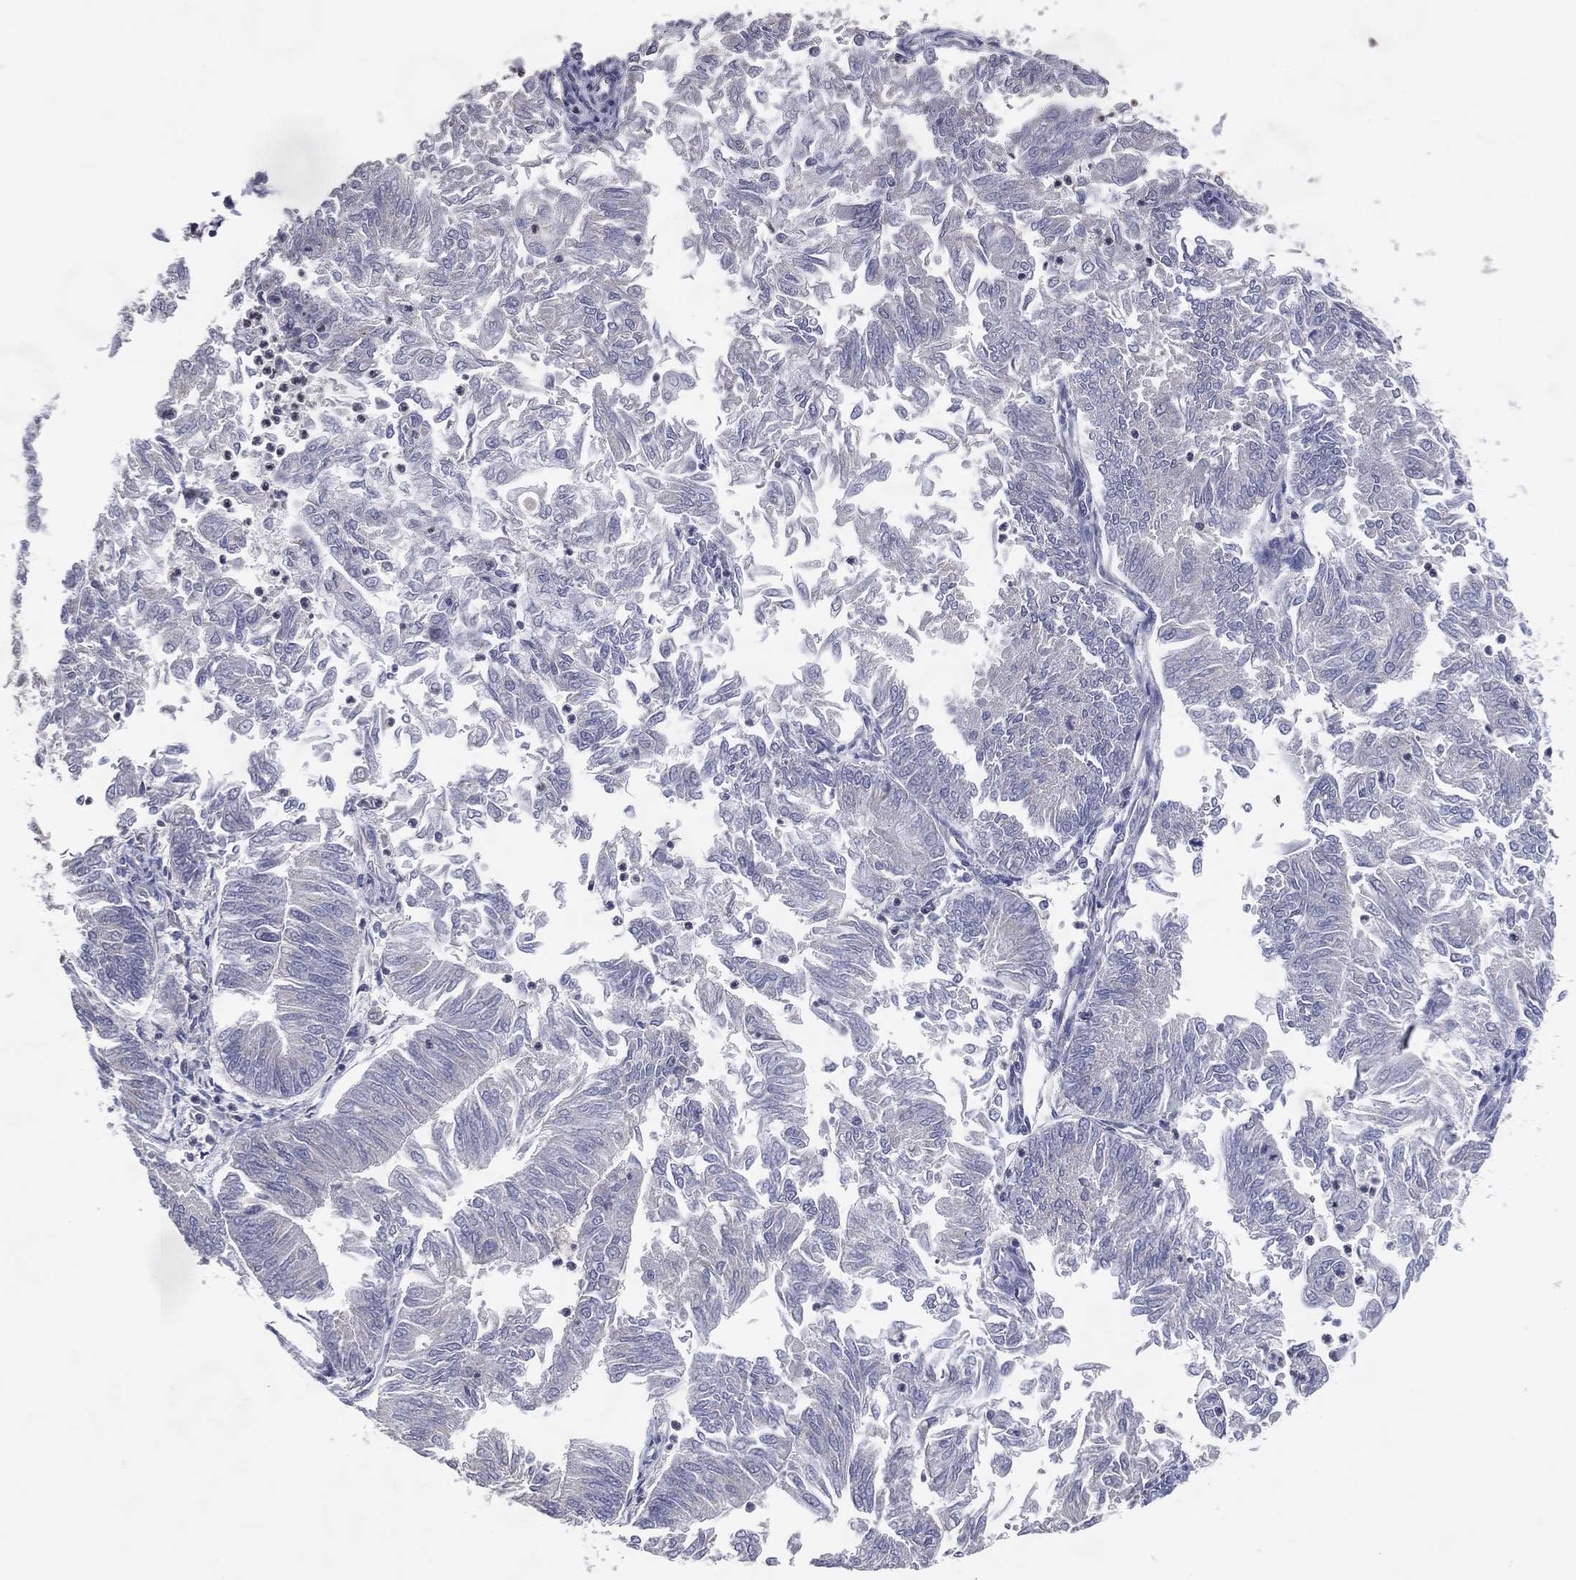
{"staining": {"intensity": "negative", "quantity": "none", "location": "none"}, "tissue": "endometrial cancer", "cell_type": "Tumor cells", "image_type": "cancer", "snomed": [{"axis": "morphology", "description": "Adenocarcinoma, NOS"}, {"axis": "topography", "description": "Endometrium"}], "caption": "Image shows no significant protein positivity in tumor cells of adenocarcinoma (endometrial).", "gene": "DNAH7", "patient": {"sex": "female", "age": 59}}